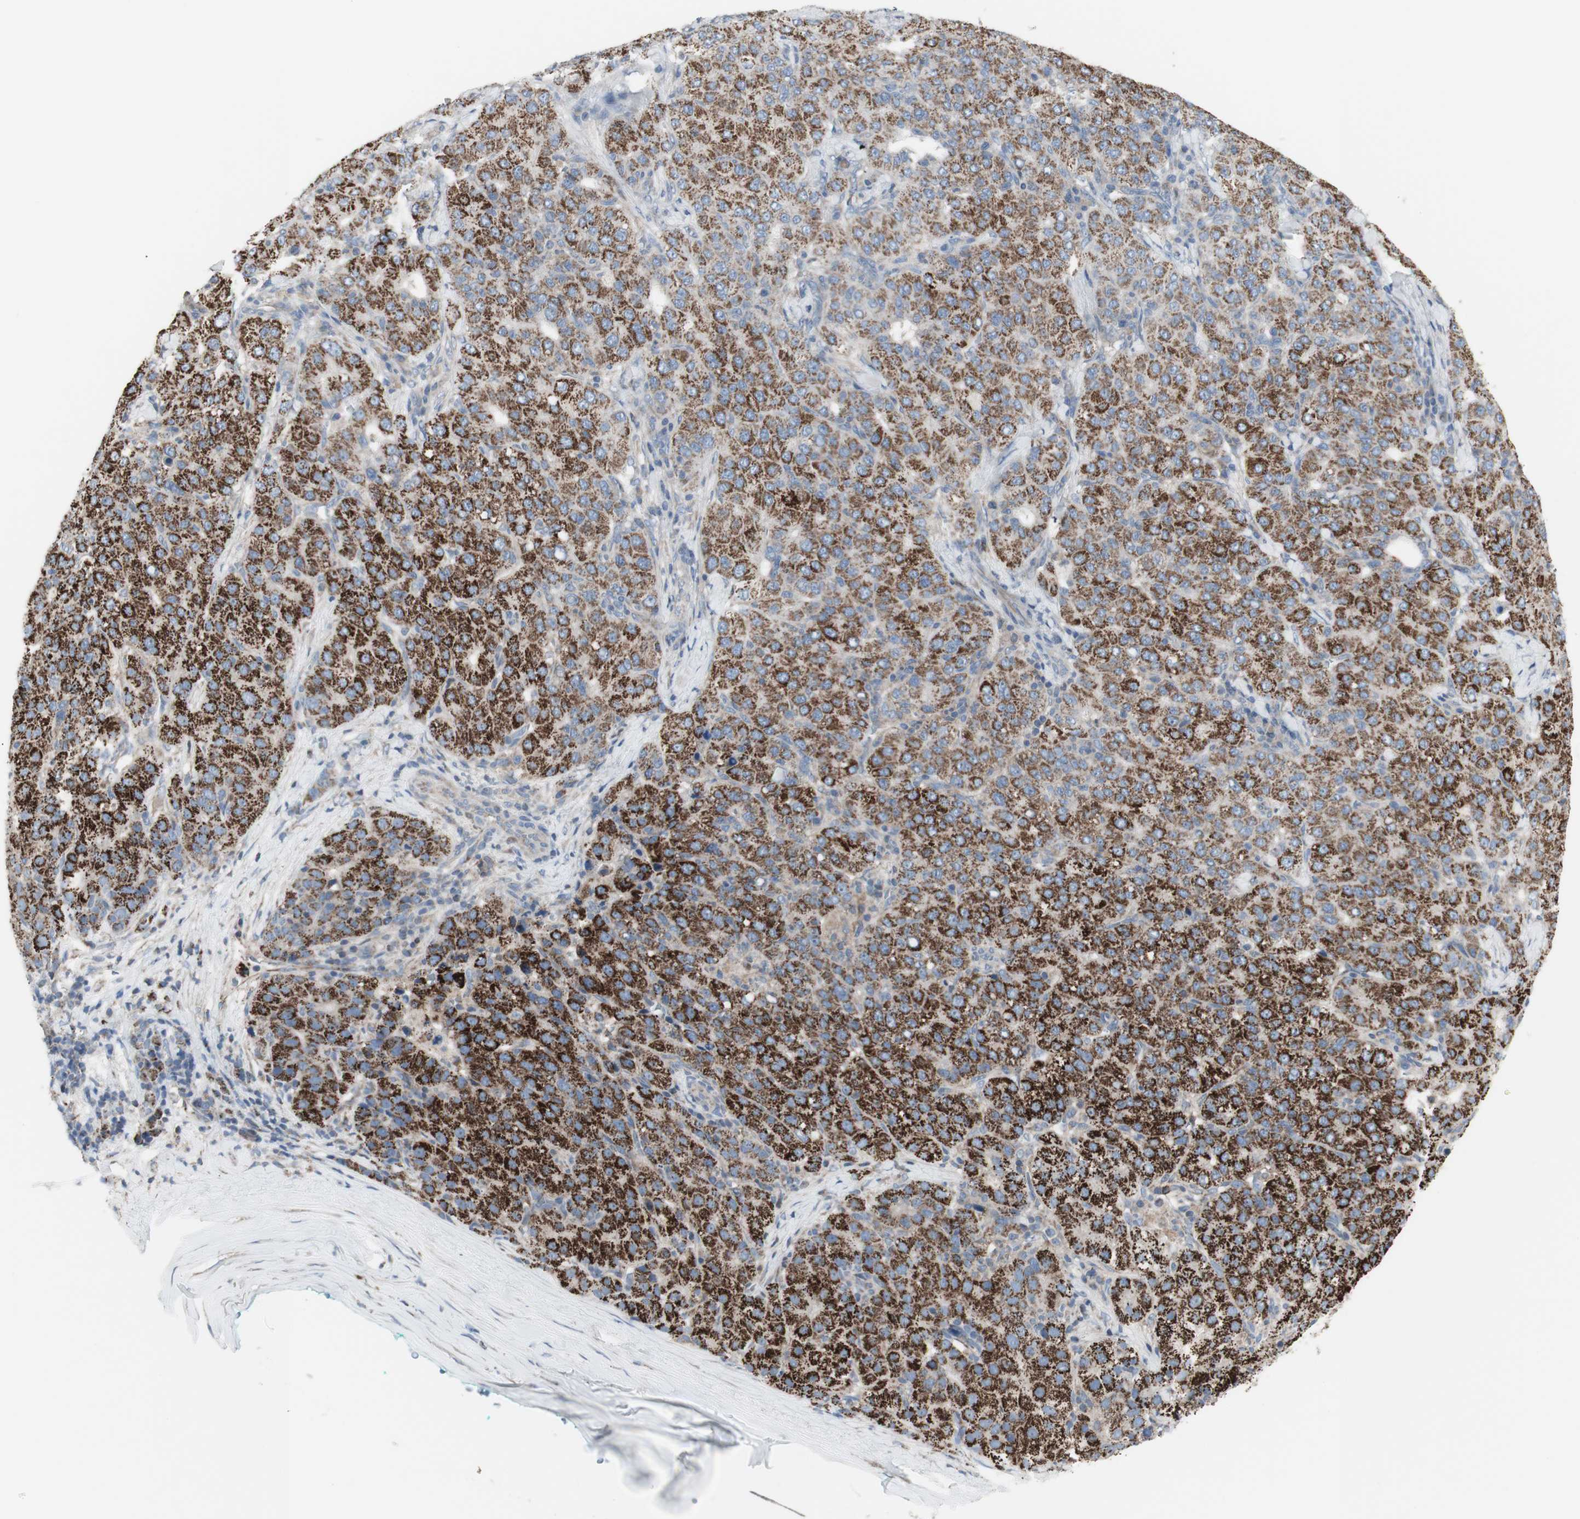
{"staining": {"intensity": "strong", "quantity": "25%-75%", "location": "cytoplasmic/membranous"}, "tissue": "liver cancer", "cell_type": "Tumor cells", "image_type": "cancer", "snomed": [{"axis": "morphology", "description": "Carcinoma, Hepatocellular, NOS"}, {"axis": "topography", "description": "Liver"}], "caption": "About 25%-75% of tumor cells in human liver cancer show strong cytoplasmic/membranous protein positivity as visualized by brown immunohistochemical staining.", "gene": "C3orf52", "patient": {"sex": "male", "age": 65}}